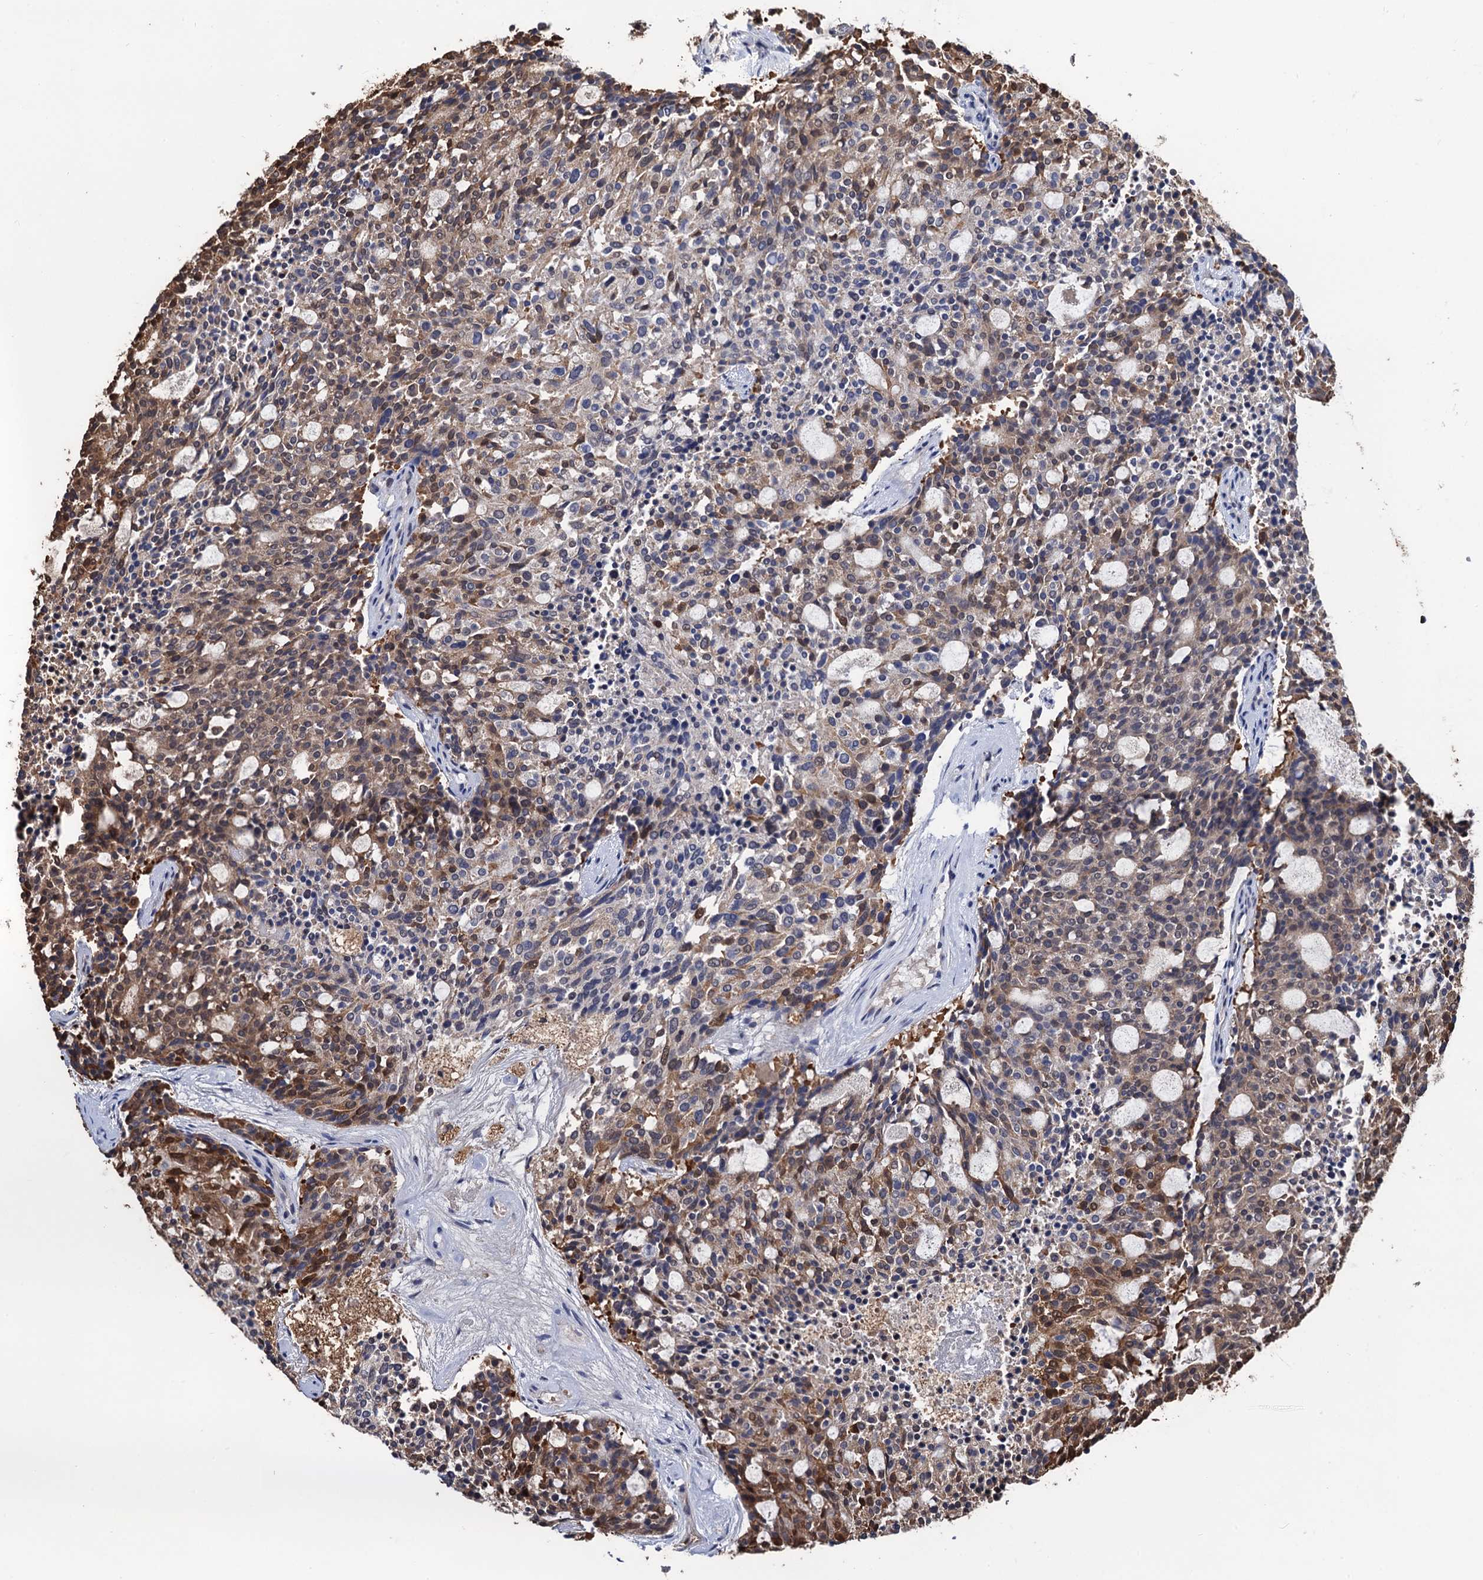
{"staining": {"intensity": "weak", "quantity": "25%-75%", "location": "cytoplasmic/membranous"}, "tissue": "carcinoid", "cell_type": "Tumor cells", "image_type": "cancer", "snomed": [{"axis": "morphology", "description": "Carcinoid, malignant, NOS"}, {"axis": "topography", "description": "Pancreas"}], "caption": "An image of human carcinoid stained for a protein exhibits weak cytoplasmic/membranous brown staining in tumor cells.", "gene": "FAM222A", "patient": {"sex": "female", "age": 54}}